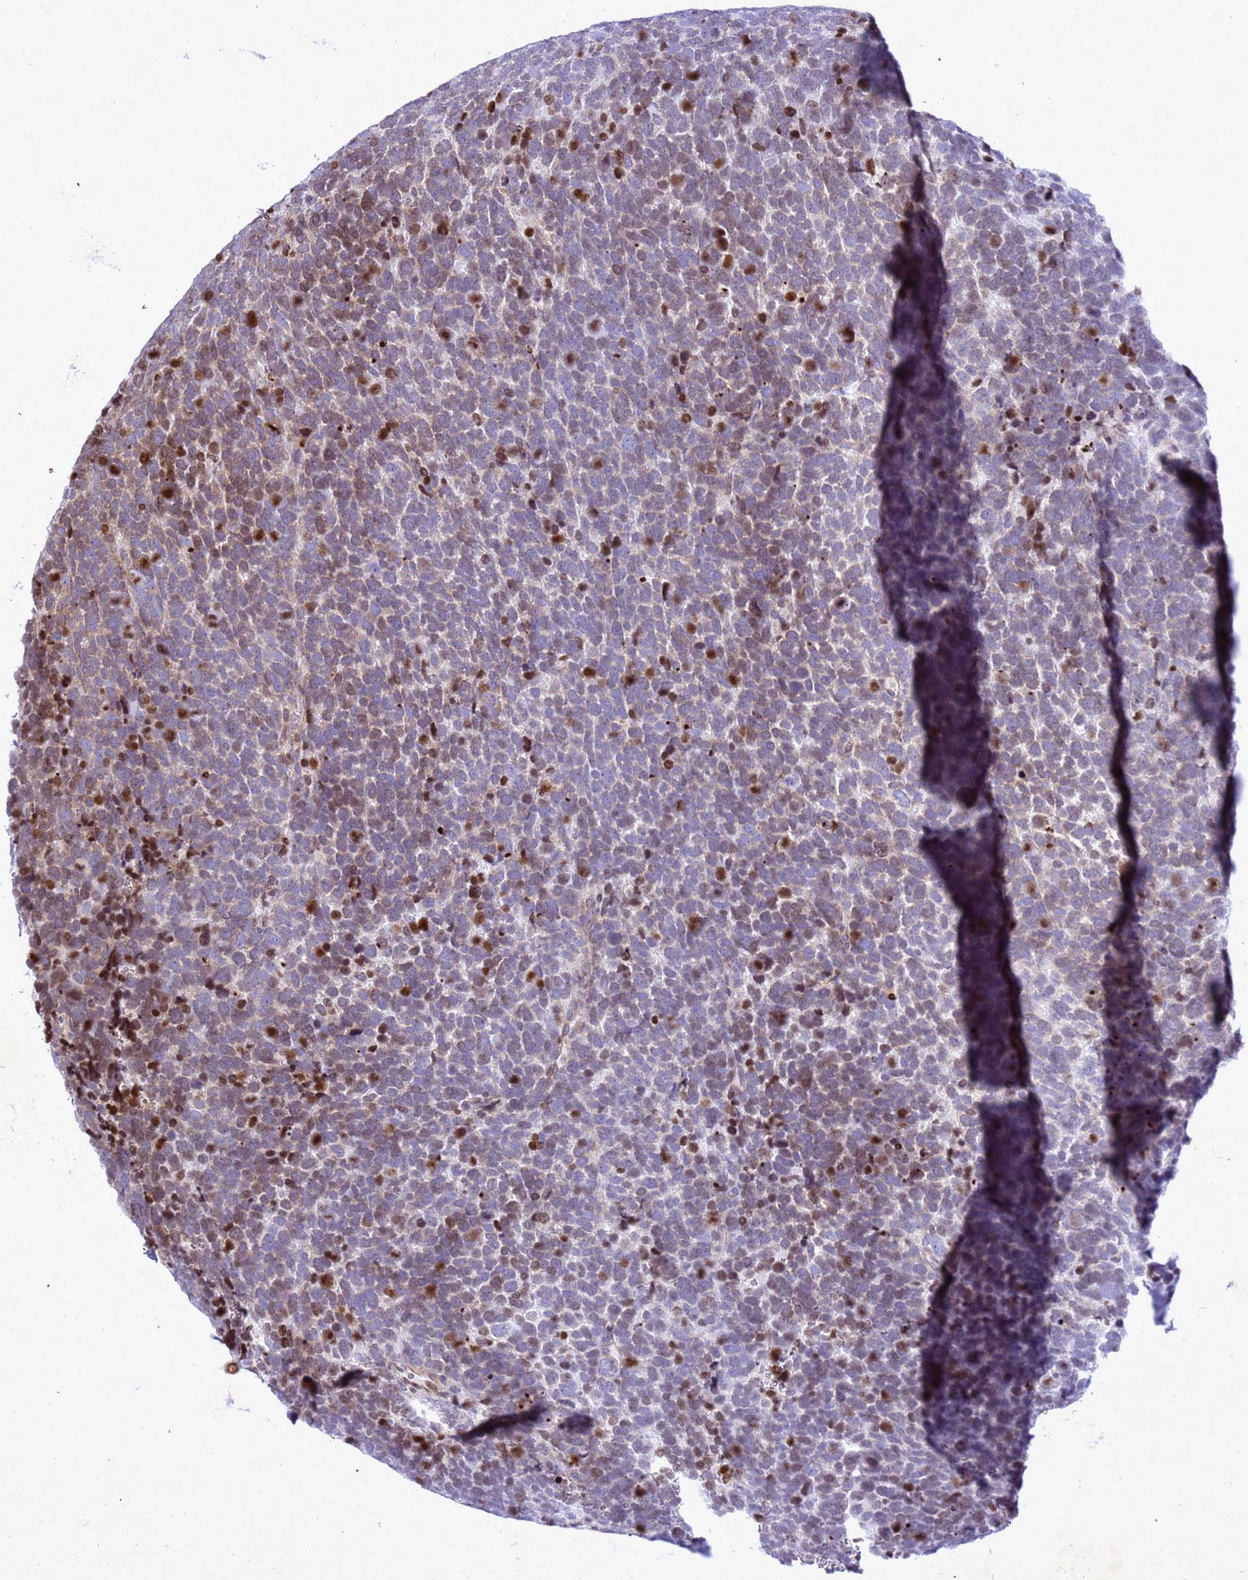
{"staining": {"intensity": "moderate", "quantity": "<25%", "location": "cytoplasmic/membranous,nuclear"}, "tissue": "urothelial cancer", "cell_type": "Tumor cells", "image_type": "cancer", "snomed": [{"axis": "morphology", "description": "Urothelial carcinoma, High grade"}, {"axis": "topography", "description": "Urinary bladder"}], "caption": "A brown stain shows moderate cytoplasmic/membranous and nuclear staining of a protein in human urothelial carcinoma (high-grade) tumor cells.", "gene": "COPS9", "patient": {"sex": "female", "age": 82}}